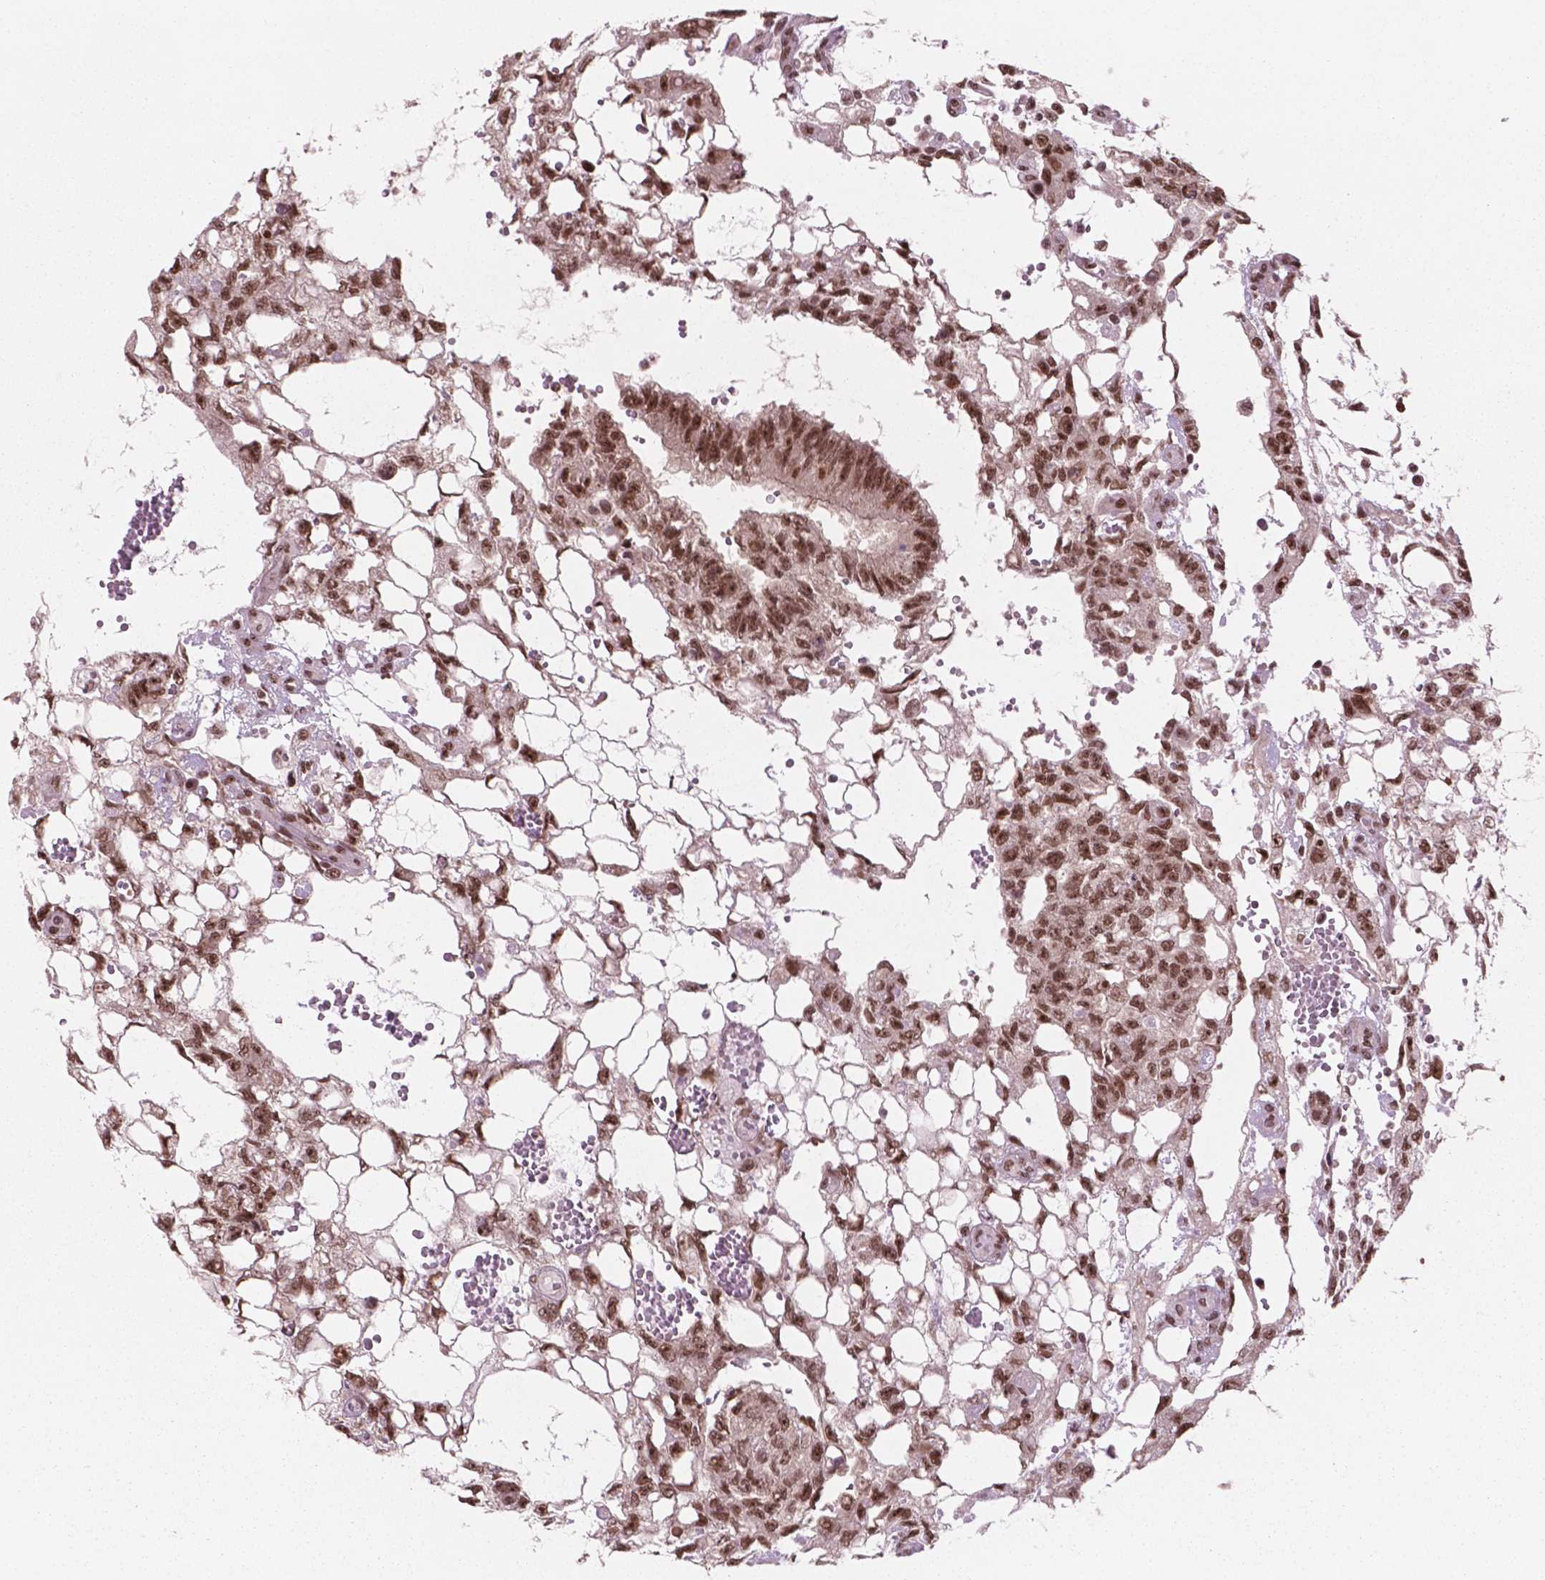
{"staining": {"intensity": "moderate", "quantity": ">75%", "location": "nuclear"}, "tissue": "testis cancer", "cell_type": "Tumor cells", "image_type": "cancer", "snomed": [{"axis": "morphology", "description": "Carcinoma, Embryonal, NOS"}, {"axis": "topography", "description": "Testis"}], "caption": "The micrograph displays staining of testis cancer, revealing moderate nuclear protein staining (brown color) within tumor cells.", "gene": "POLR2E", "patient": {"sex": "male", "age": 32}}